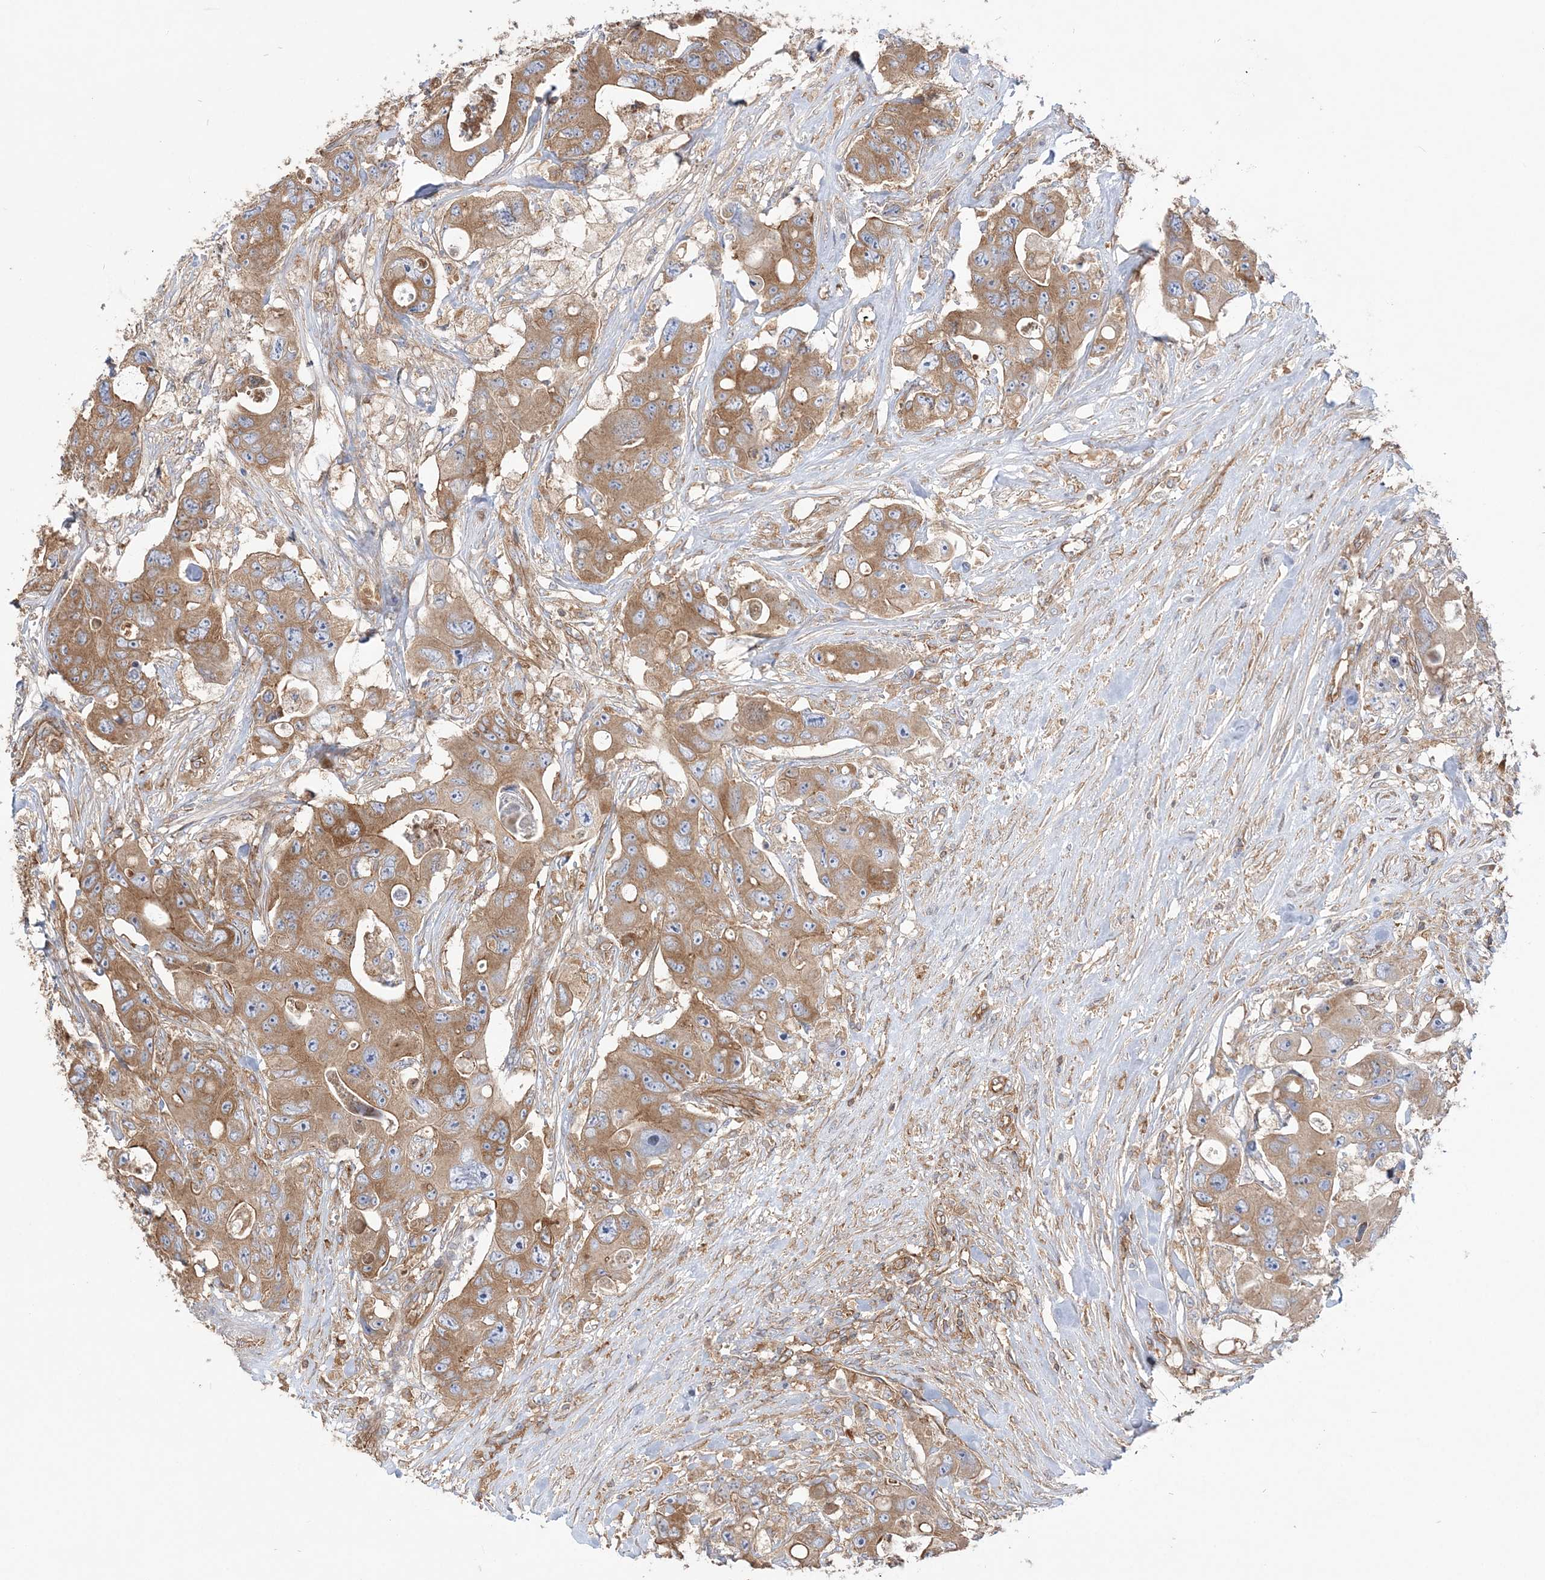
{"staining": {"intensity": "moderate", "quantity": ">75%", "location": "cytoplasmic/membranous"}, "tissue": "colorectal cancer", "cell_type": "Tumor cells", "image_type": "cancer", "snomed": [{"axis": "morphology", "description": "Adenocarcinoma, NOS"}, {"axis": "topography", "description": "Colon"}], "caption": "Immunohistochemical staining of human colorectal cancer (adenocarcinoma) displays moderate cytoplasmic/membranous protein positivity in approximately >75% of tumor cells.", "gene": "TBC1D5", "patient": {"sex": "female", "age": 46}}